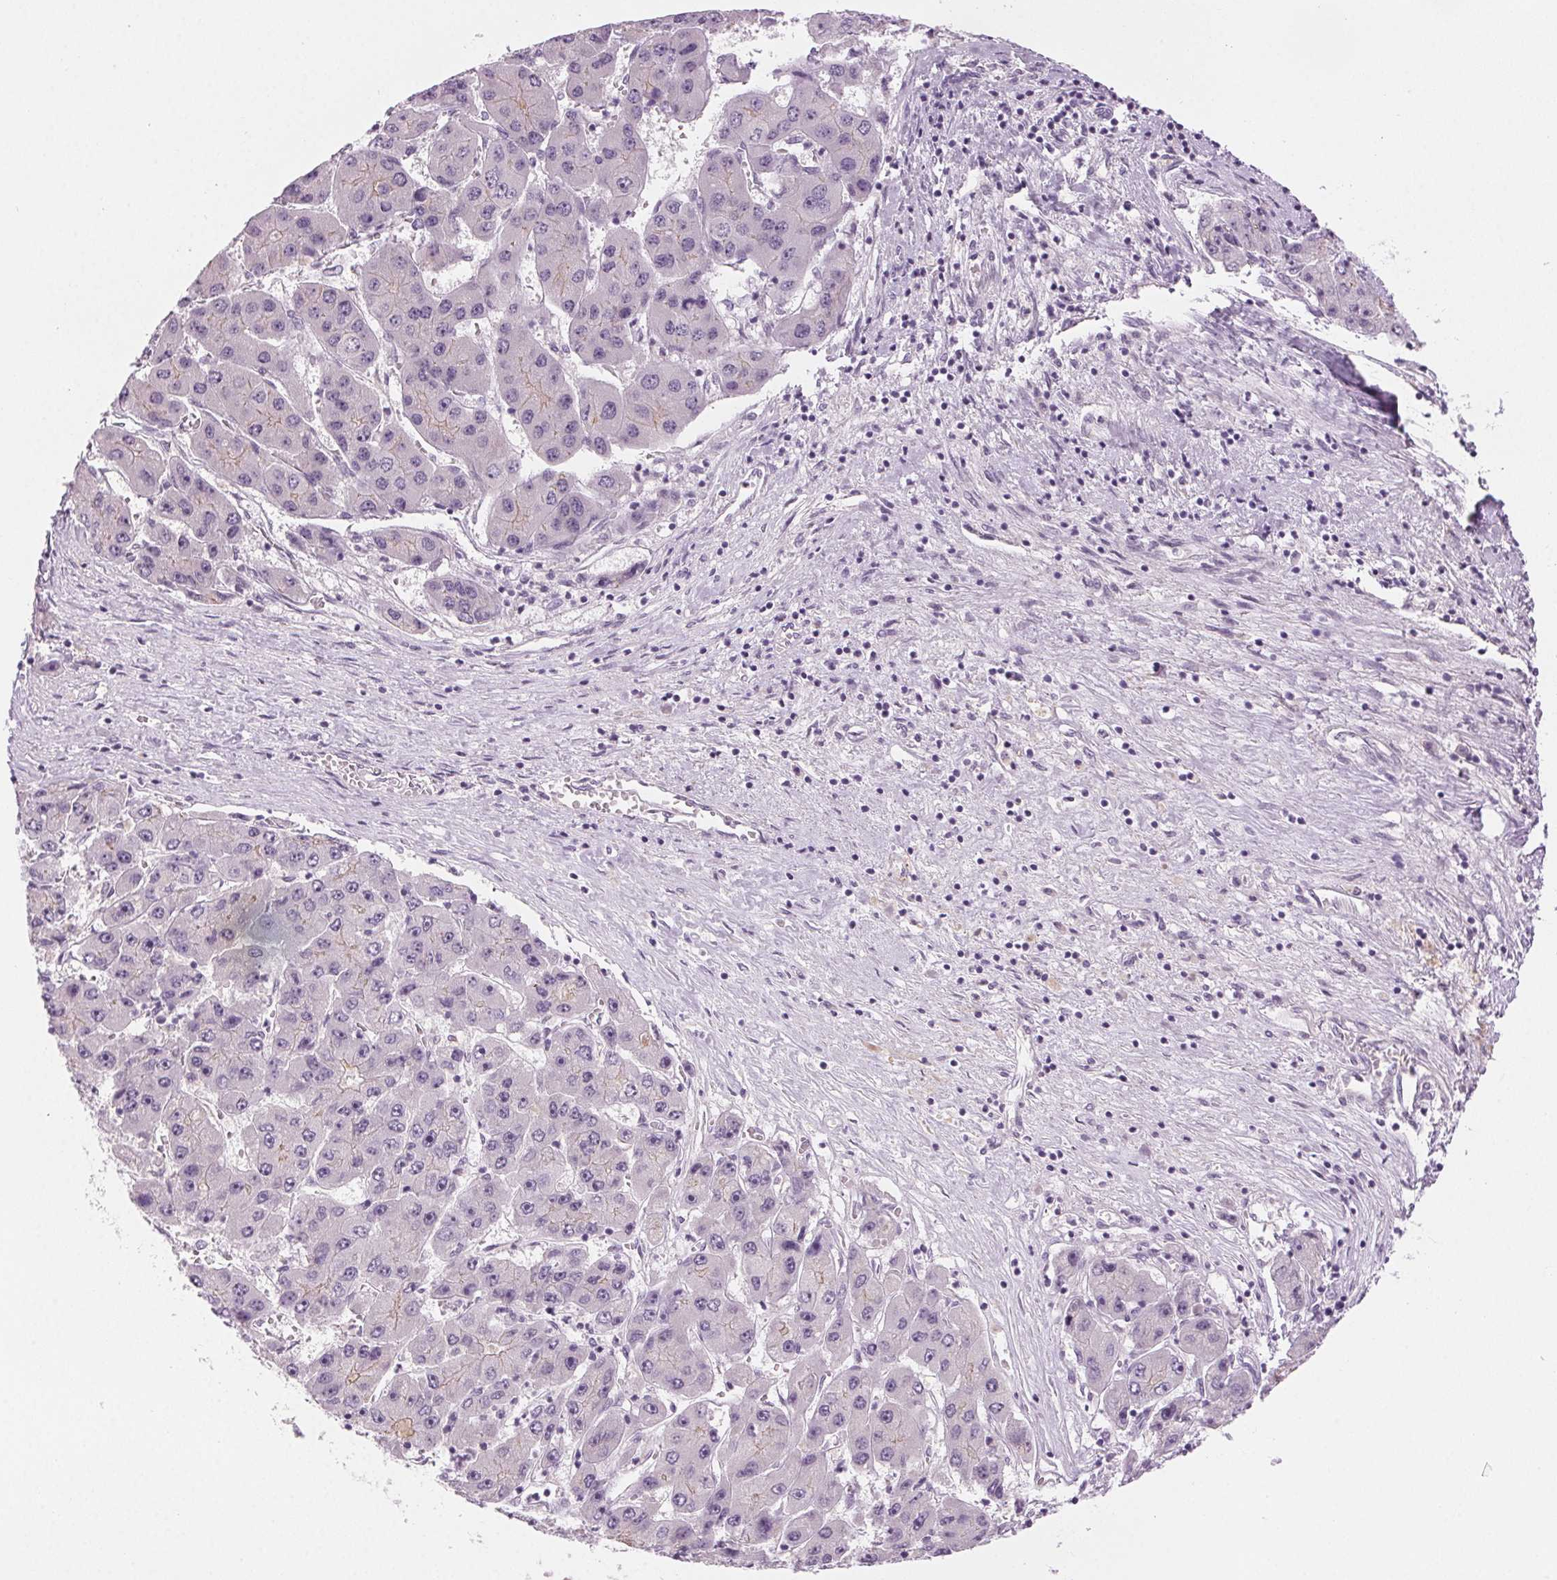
{"staining": {"intensity": "negative", "quantity": "none", "location": "none"}, "tissue": "liver cancer", "cell_type": "Tumor cells", "image_type": "cancer", "snomed": [{"axis": "morphology", "description": "Carcinoma, Hepatocellular, NOS"}, {"axis": "topography", "description": "Liver"}], "caption": "DAB (3,3'-diaminobenzidine) immunohistochemical staining of human hepatocellular carcinoma (liver) demonstrates no significant expression in tumor cells. (DAB (3,3'-diaminobenzidine) IHC with hematoxylin counter stain).", "gene": "HSF5", "patient": {"sex": "female", "age": 61}}